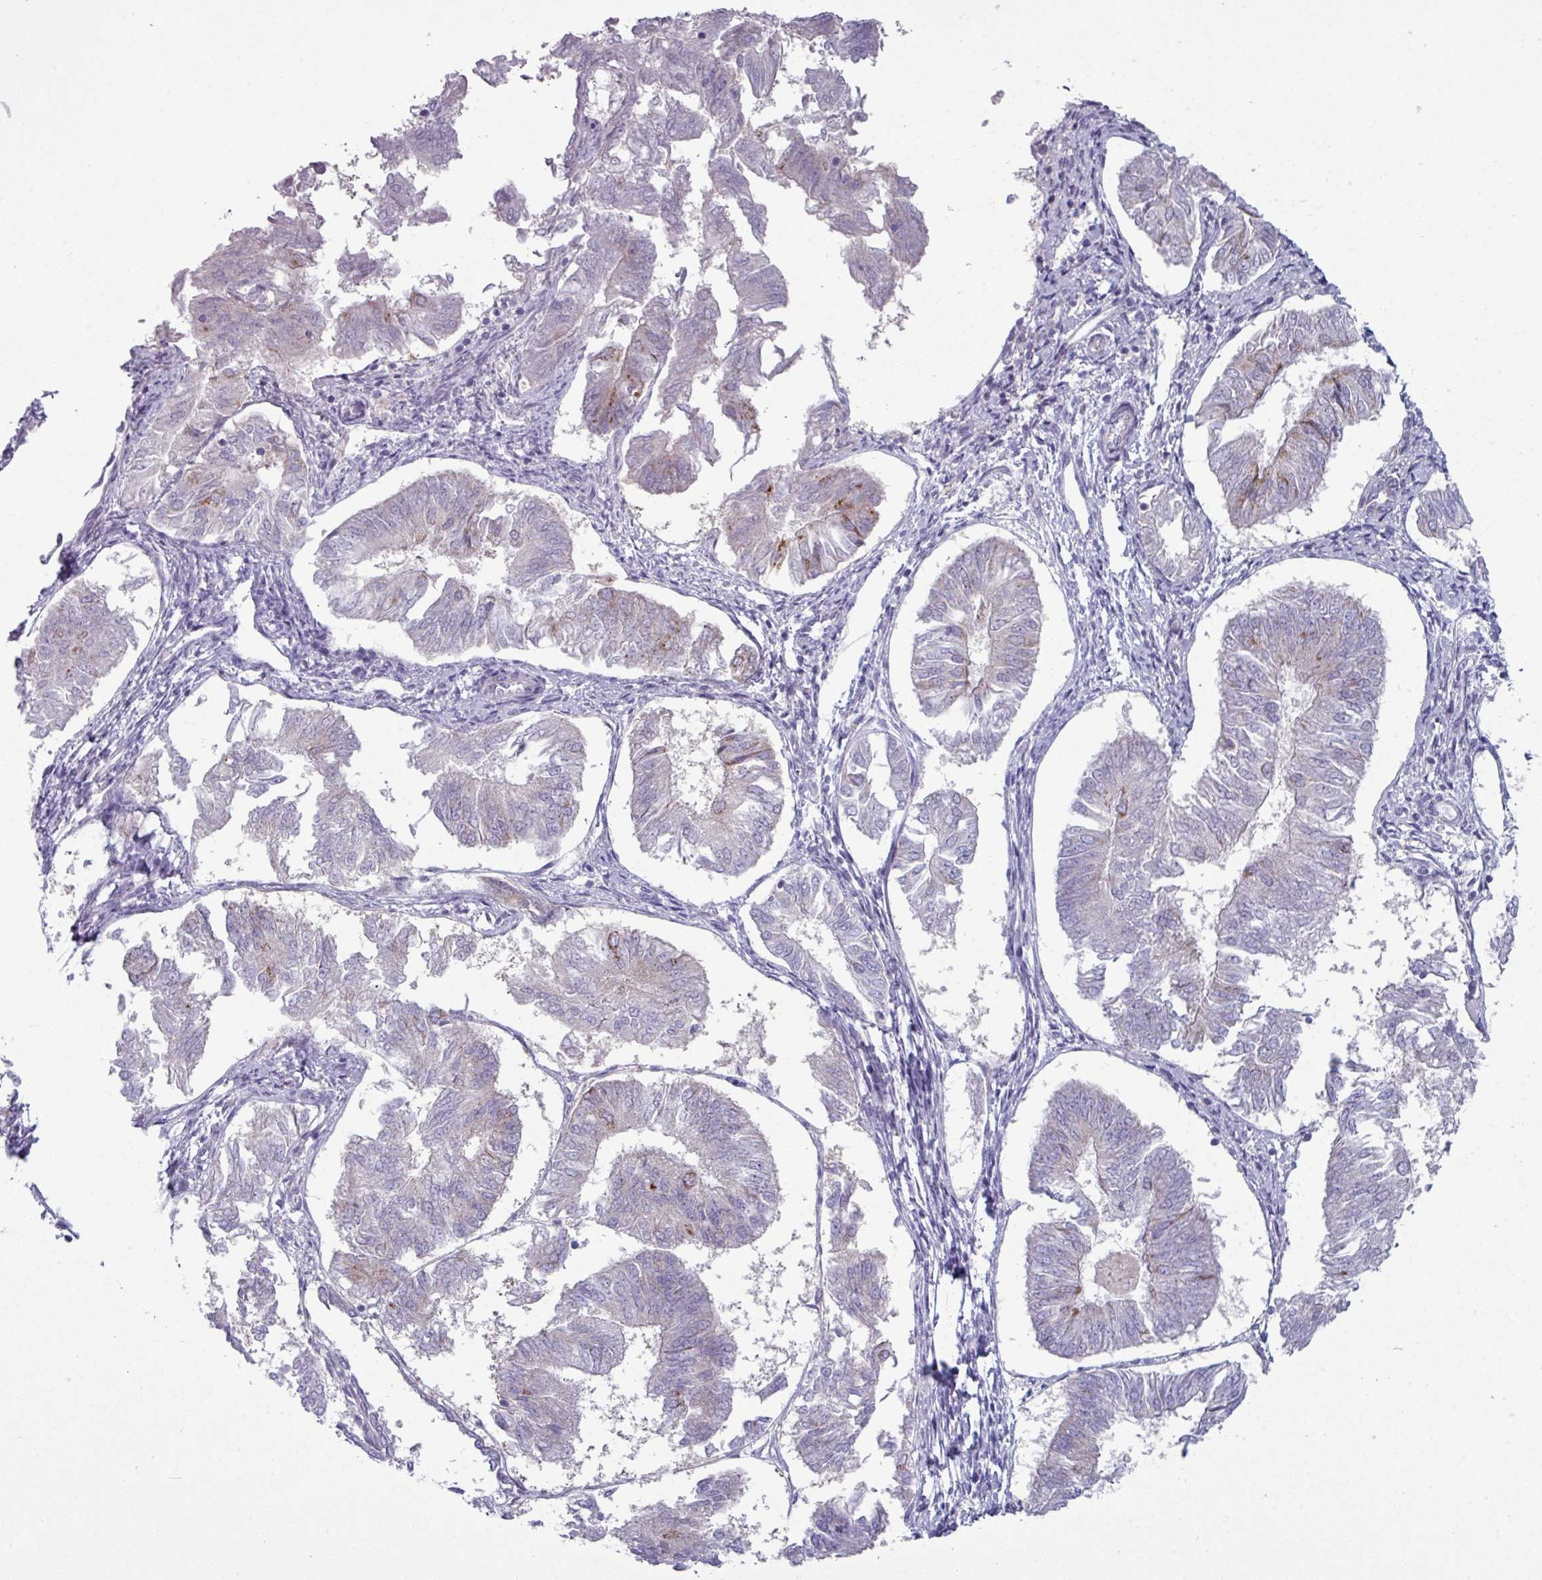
{"staining": {"intensity": "negative", "quantity": "none", "location": "none"}, "tissue": "endometrial cancer", "cell_type": "Tumor cells", "image_type": "cancer", "snomed": [{"axis": "morphology", "description": "Adenocarcinoma, NOS"}, {"axis": "topography", "description": "Endometrium"}], "caption": "There is no significant positivity in tumor cells of adenocarcinoma (endometrial). (Brightfield microscopy of DAB immunohistochemistry (IHC) at high magnification).", "gene": "ZNF615", "patient": {"sex": "female", "age": 58}}